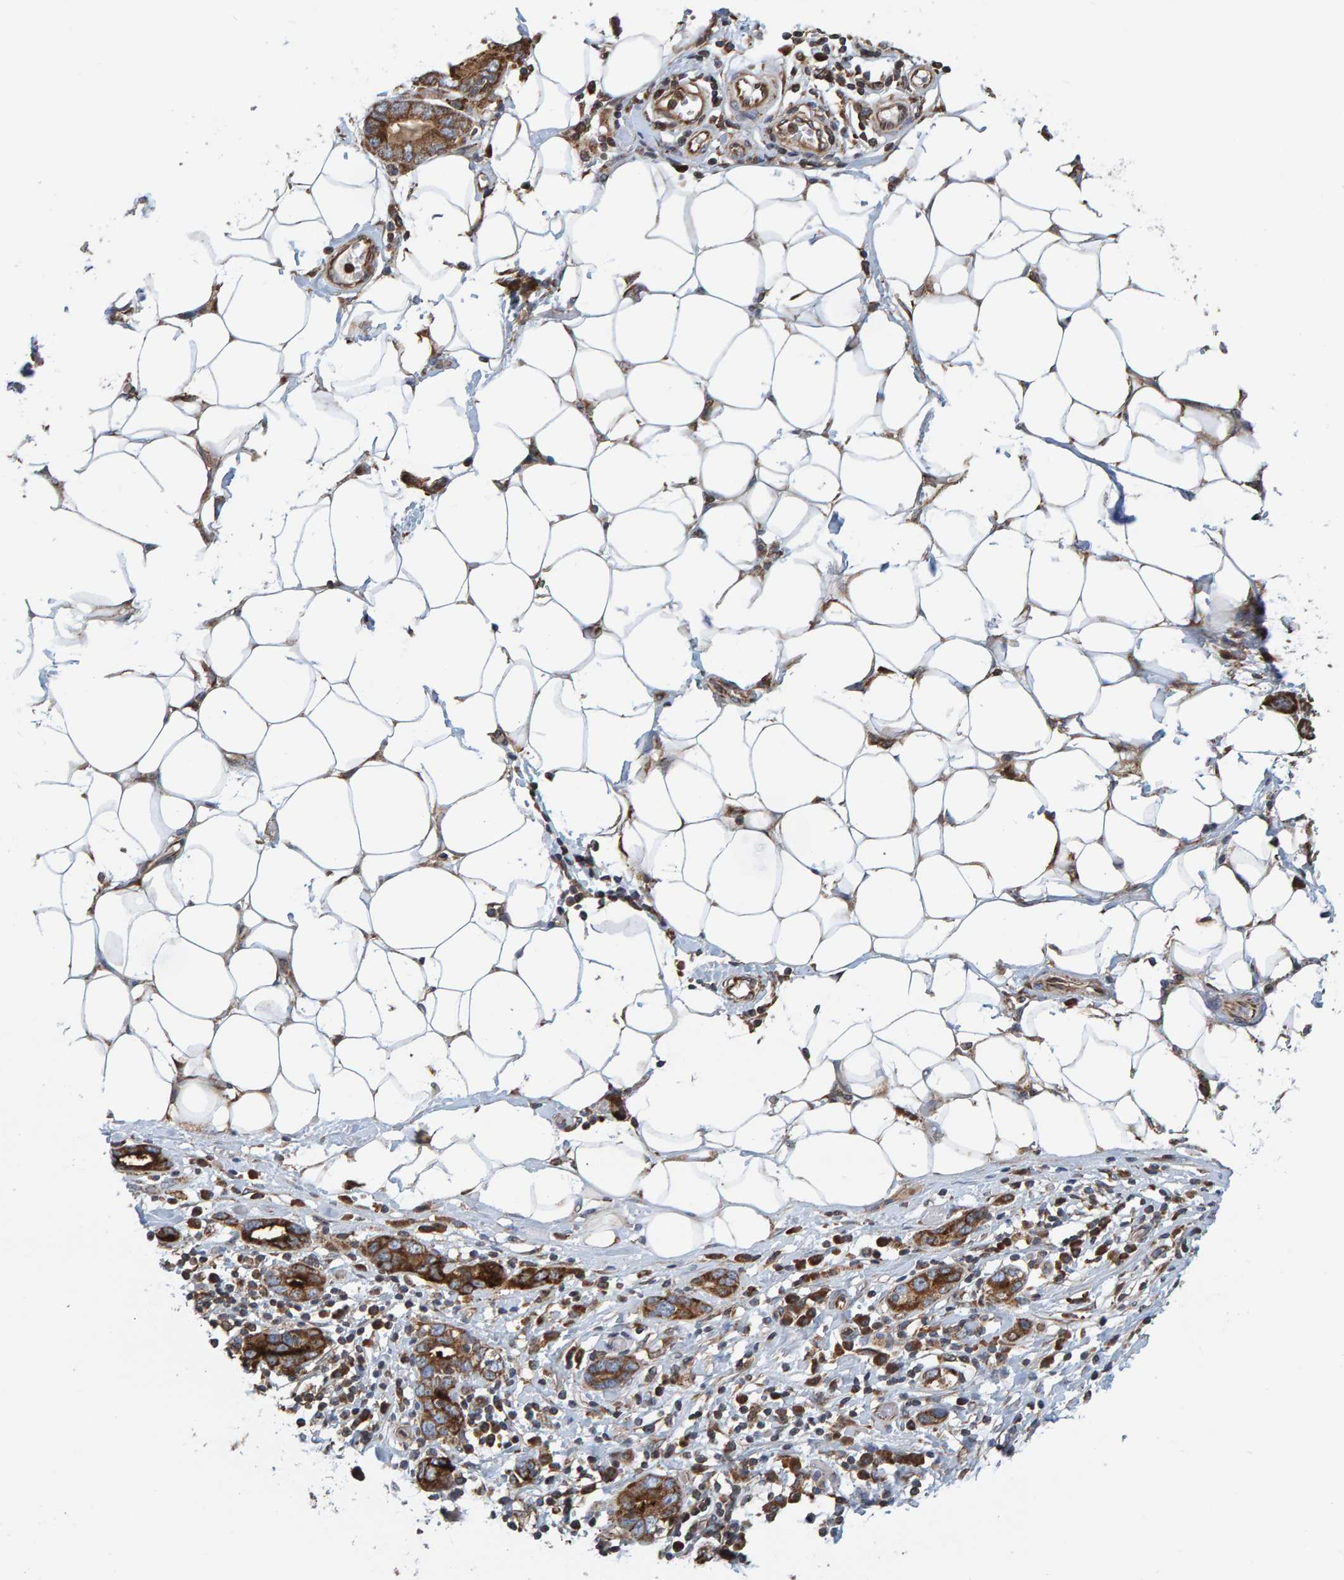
{"staining": {"intensity": "strong", "quantity": ">75%", "location": "cytoplasmic/membranous"}, "tissue": "stomach cancer", "cell_type": "Tumor cells", "image_type": "cancer", "snomed": [{"axis": "morphology", "description": "Adenocarcinoma, NOS"}, {"axis": "topography", "description": "Stomach, lower"}], "caption": "Protein analysis of adenocarcinoma (stomach) tissue demonstrates strong cytoplasmic/membranous staining in approximately >75% of tumor cells.", "gene": "MRPL45", "patient": {"sex": "female", "age": 93}}